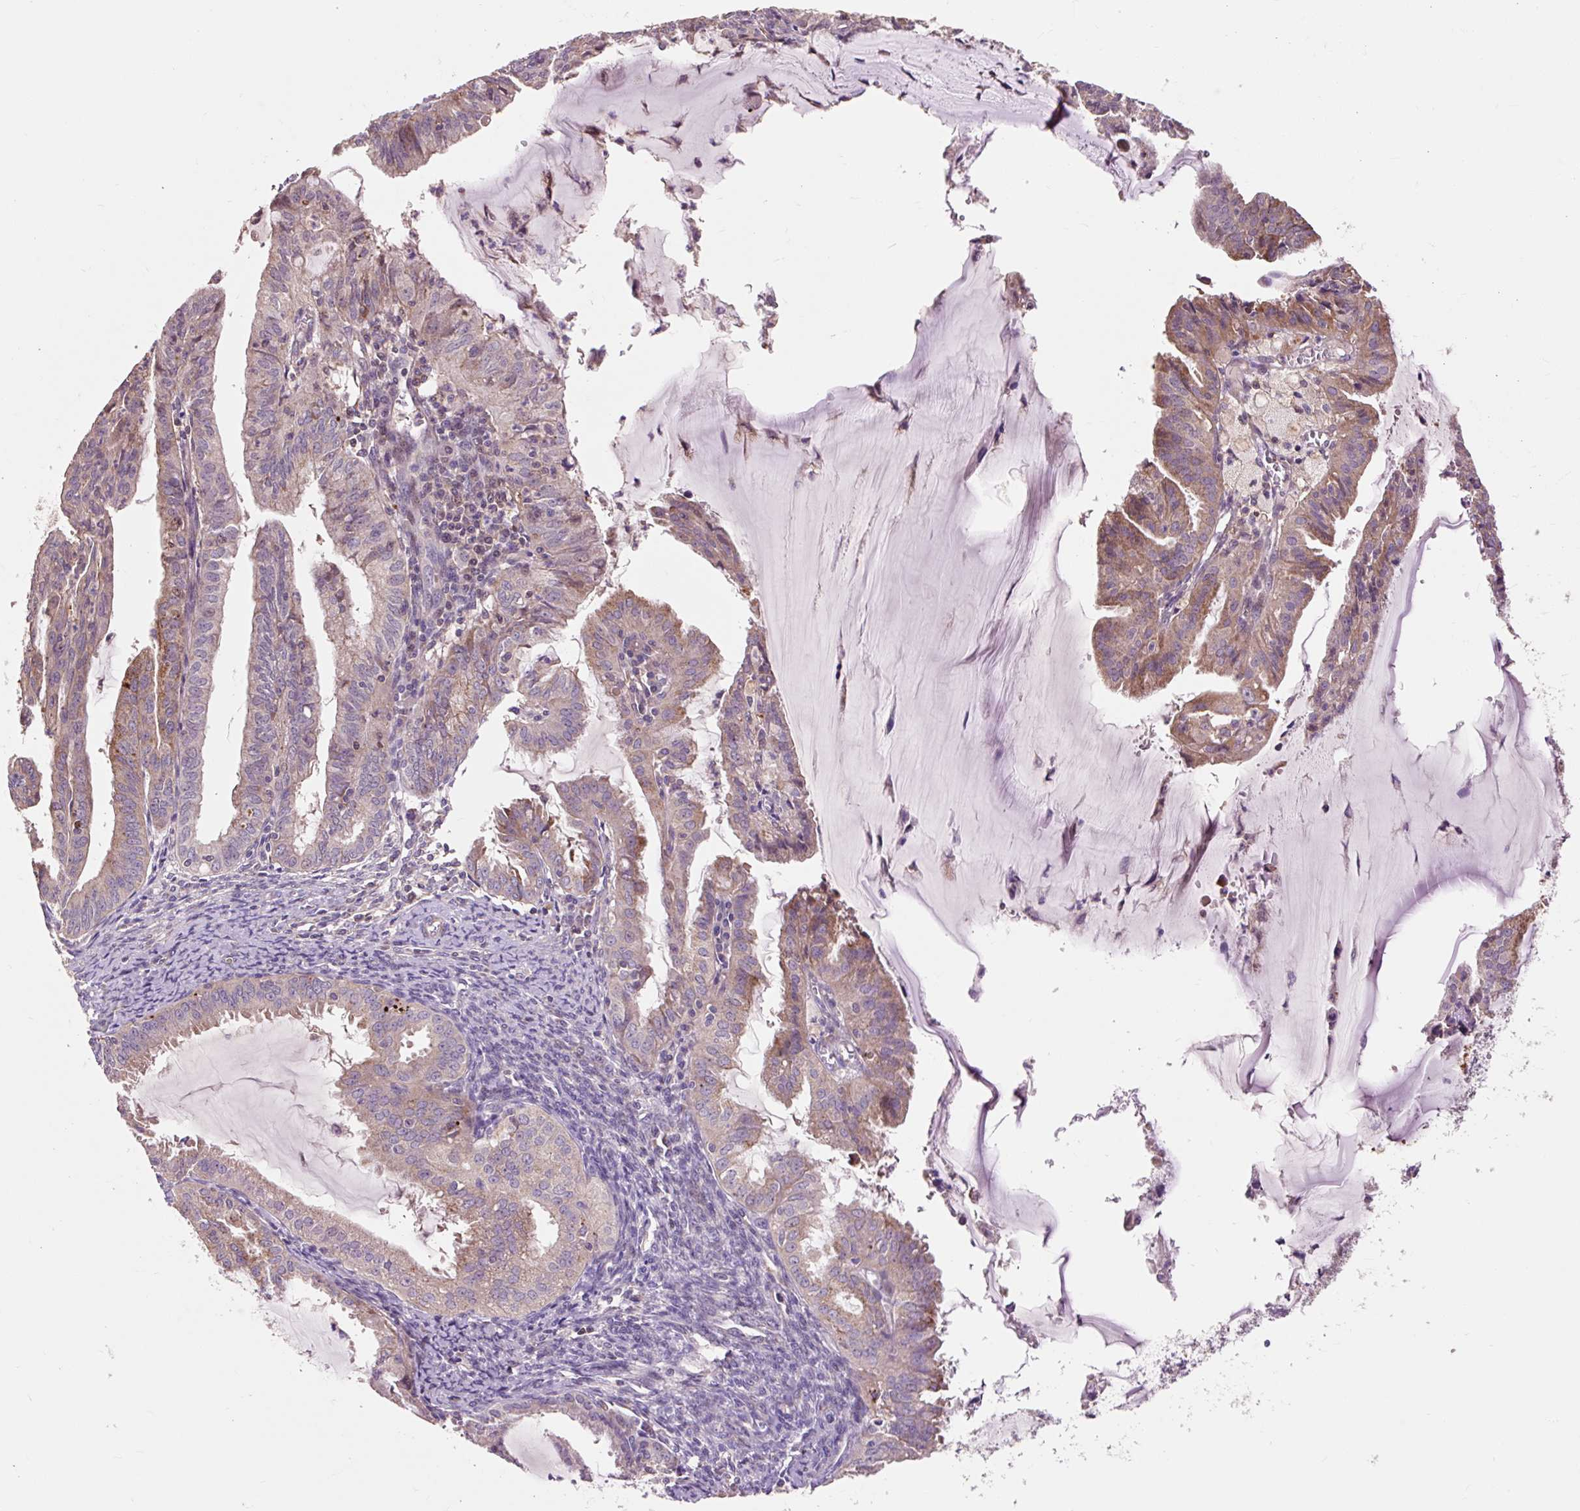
{"staining": {"intensity": "moderate", "quantity": "<25%", "location": "cytoplasmic/membranous"}, "tissue": "endometrial cancer", "cell_type": "Tumor cells", "image_type": "cancer", "snomed": [{"axis": "morphology", "description": "Adenocarcinoma, NOS"}, {"axis": "topography", "description": "Endometrium"}], "caption": "Immunohistochemistry (IHC) staining of endometrial cancer (adenocarcinoma), which shows low levels of moderate cytoplasmic/membranous staining in approximately <25% of tumor cells indicating moderate cytoplasmic/membranous protein expression. The staining was performed using DAB (brown) for protein detection and nuclei were counterstained in hematoxylin (blue).", "gene": "PRIMPOL", "patient": {"sex": "female", "age": 70}}